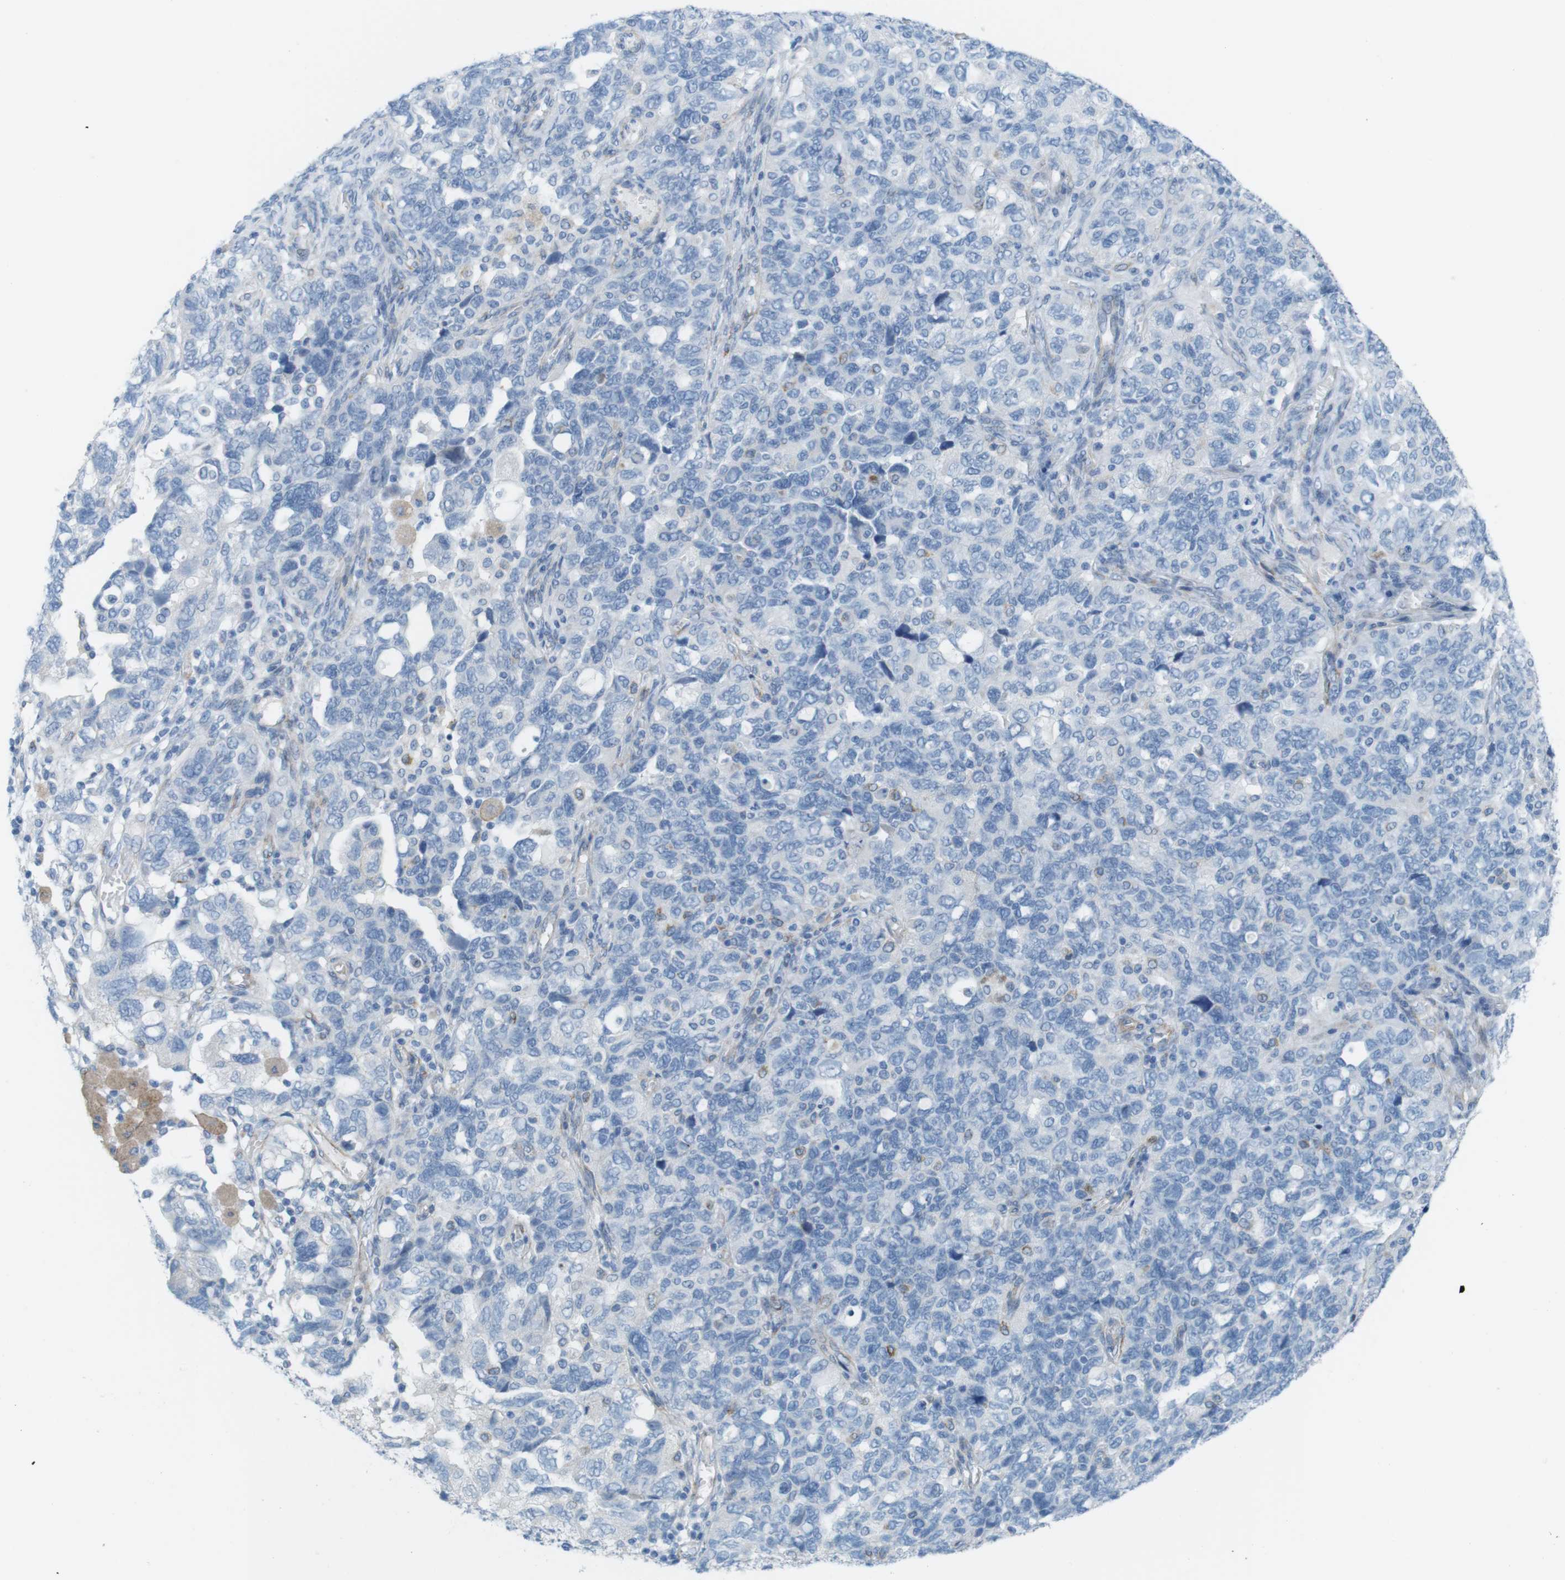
{"staining": {"intensity": "weak", "quantity": "<25%", "location": "cytoplasmic/membranous"}, "tissue": "ovarian cancer", "cell_type": "Tumor cells", "image_type": "cancer", "snomed": [{"axis": "morphology", "description": "Carcinoma, NOS"}, {"axis": "morphology", "description": "Cystadenocarcinoma, serous, NOS"}, {"axis": "topography", "description": "Ovary"}], "caption": "This photomicrograph is of ovarian carcinoma stained with IHC to label a protein in brown with the nuclei are counter-stained blue. There is no expression in tumor cells. Nuclei are stained in blue.", "gene": "MYH9", "patient": {"sex": "female", "age": 69}}